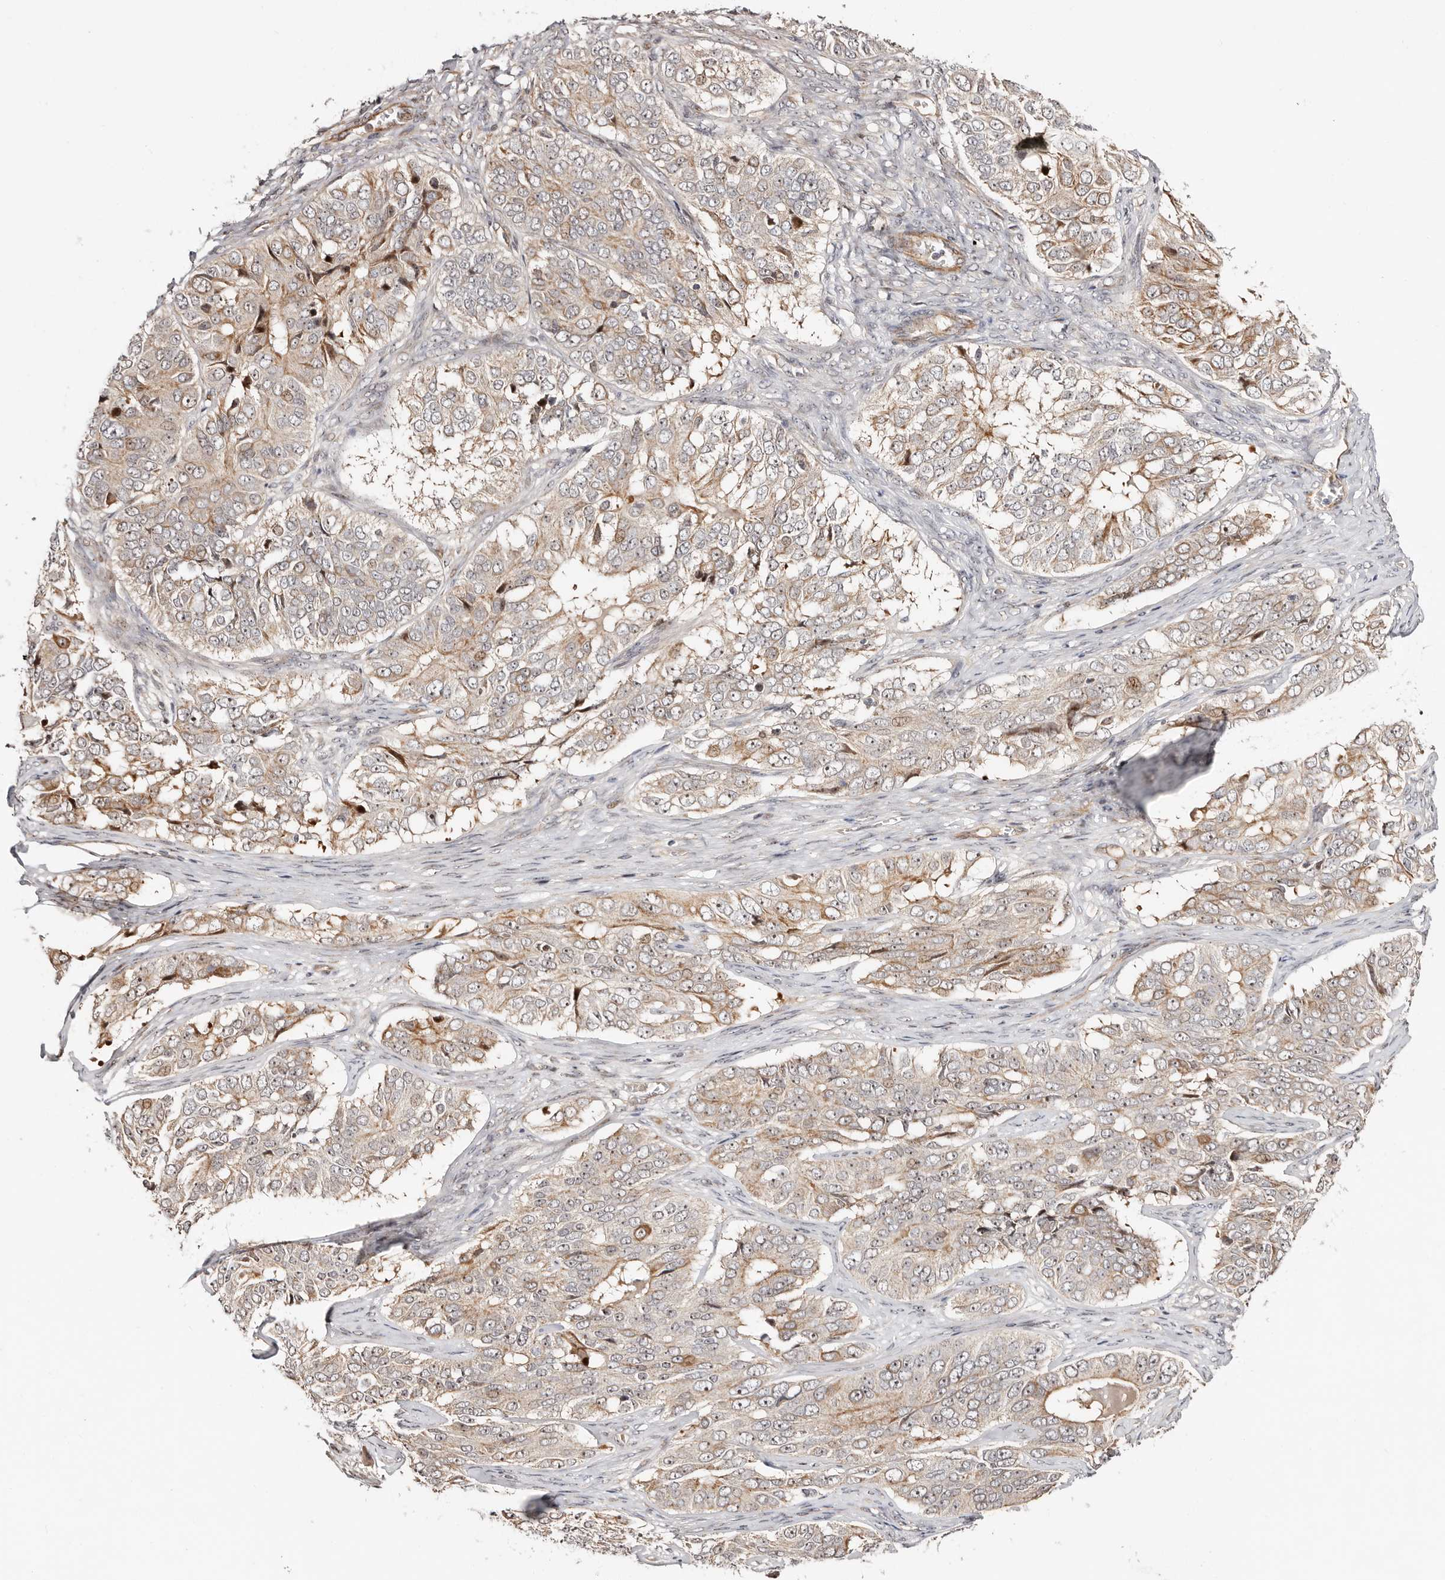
{"staining": {"intensity": "moderate", "quantity": "25%-75%", "location": "cytoplasmic/membranous,nuclear"}, "tissue": "ovarian cancer", "cell_type": "Tumor cells", "image_type": "cancer", "snomed": [{"axis": "morphology", "description": "Carcinoma, endometroid"}, {"axis": "topography", "description": "Ovary"}], "caption": "Protein staining demonstrates moderate cytoplasmic/membranous and nuclear positivity in about 25%-75% of tumor cells in ovarian endometroid carcinoma. Using DAB (3,3'-diaminobenzidine) (brown) and hematoxylin (blue) stains, captured at high magnification using brightfield microscopy.", "gene": "ODF2L", "patient": {"sex": "female", "age": 51}}